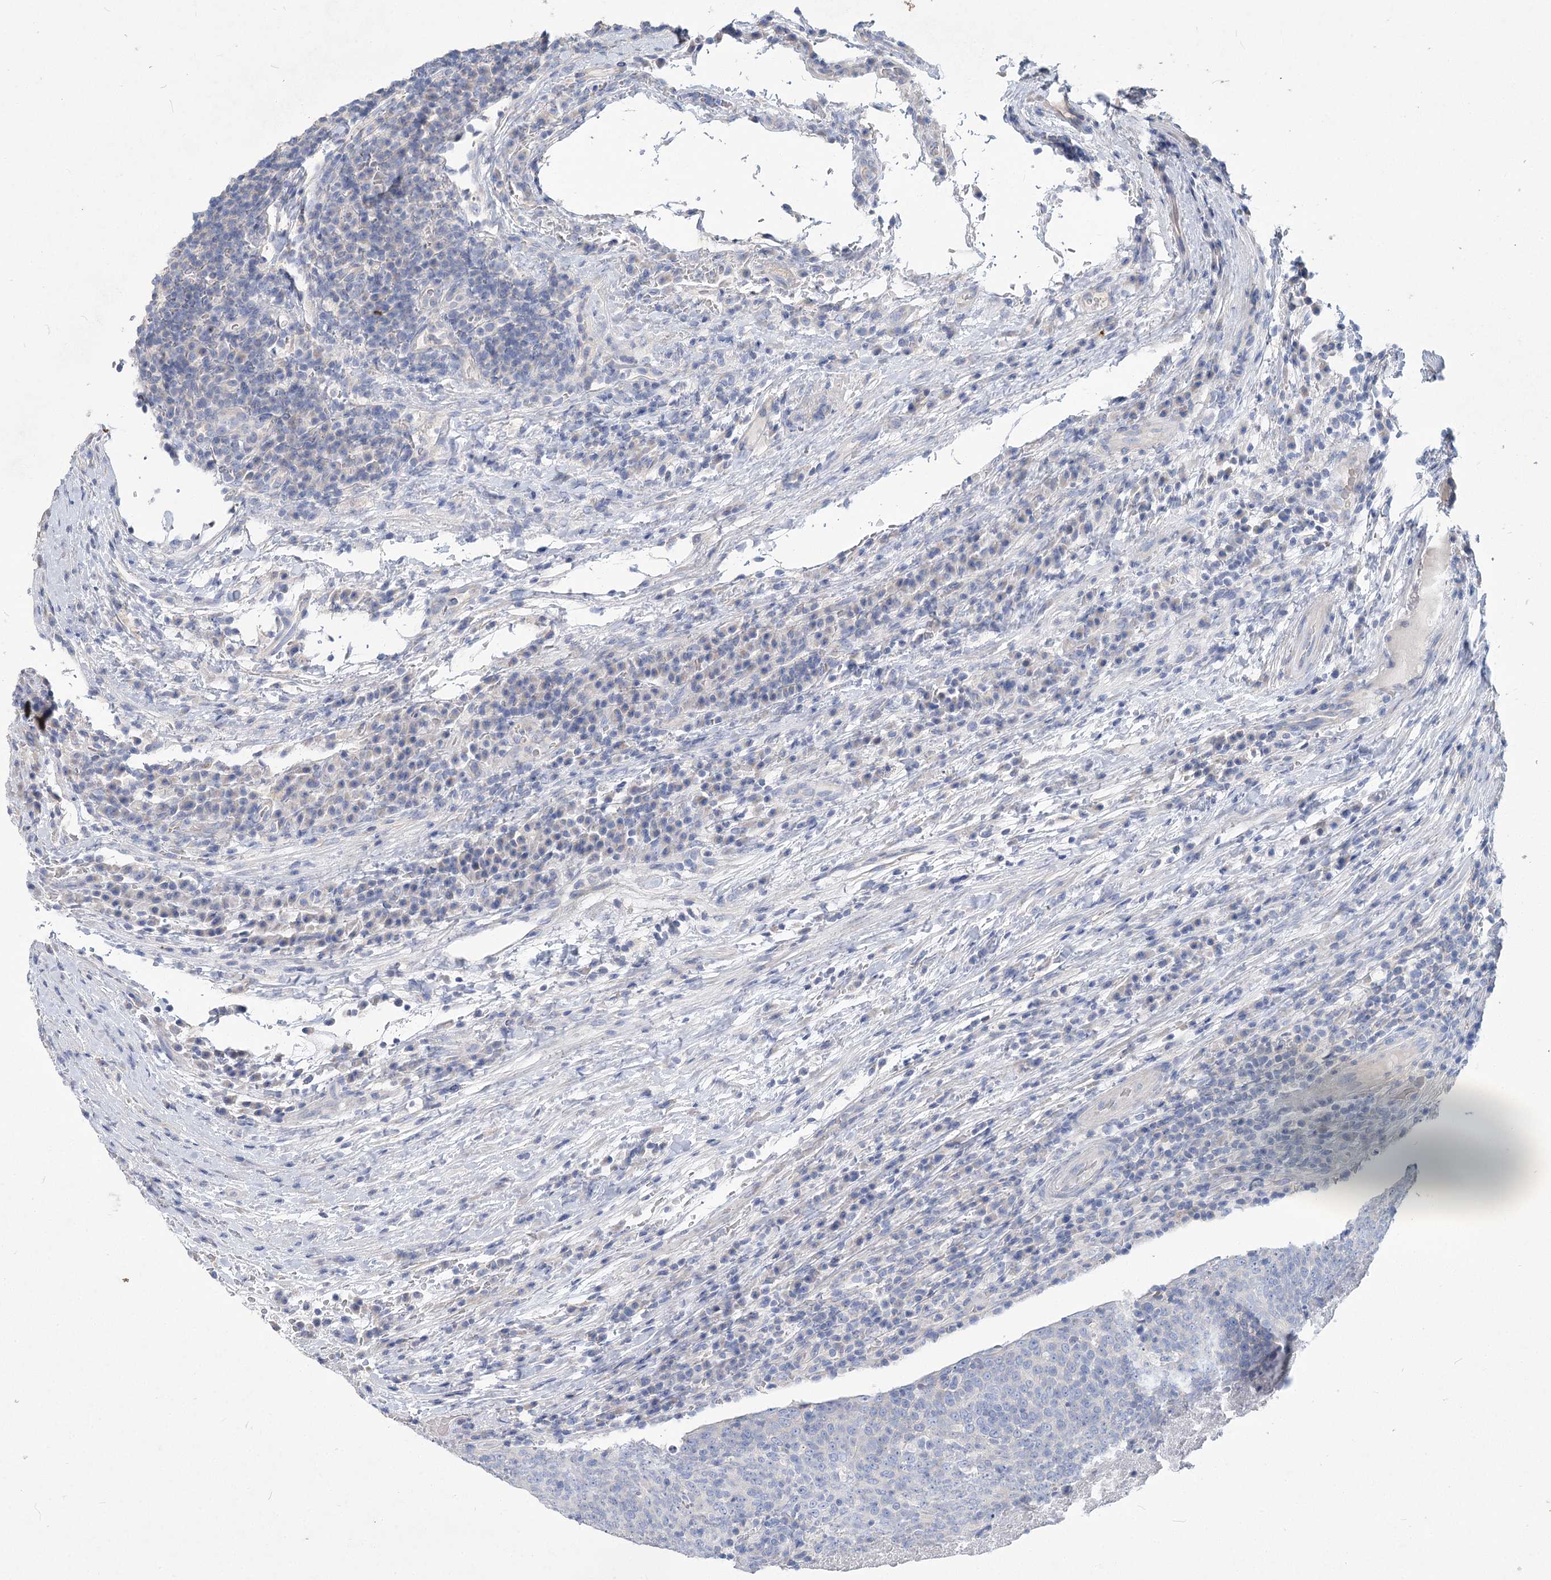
{"staining": {"intensity": "negative", "quantity": "none", "location": "none"}, "tissue": "head and neck cancer", "cell_type": "Tumor cells", "image_type": "cancer", "snomed": [{"axis": "morphology", "description": "Squamous cell carcinoma, NOS"}, {"axis": "morphology", "description": "Squamous cell carcinoma, metastatic, NOS"}, {"axis": "topography", "description": "Lymph node"}, {"axis": "topography", "description": "Head-Neck"}], "caption": "The image shows no significant staining in tumor cells of metastatic squamous cell carcinoma (head and neck).", "gene": "SLC9A3", "patient": {"sex": "male", "age": 62}}